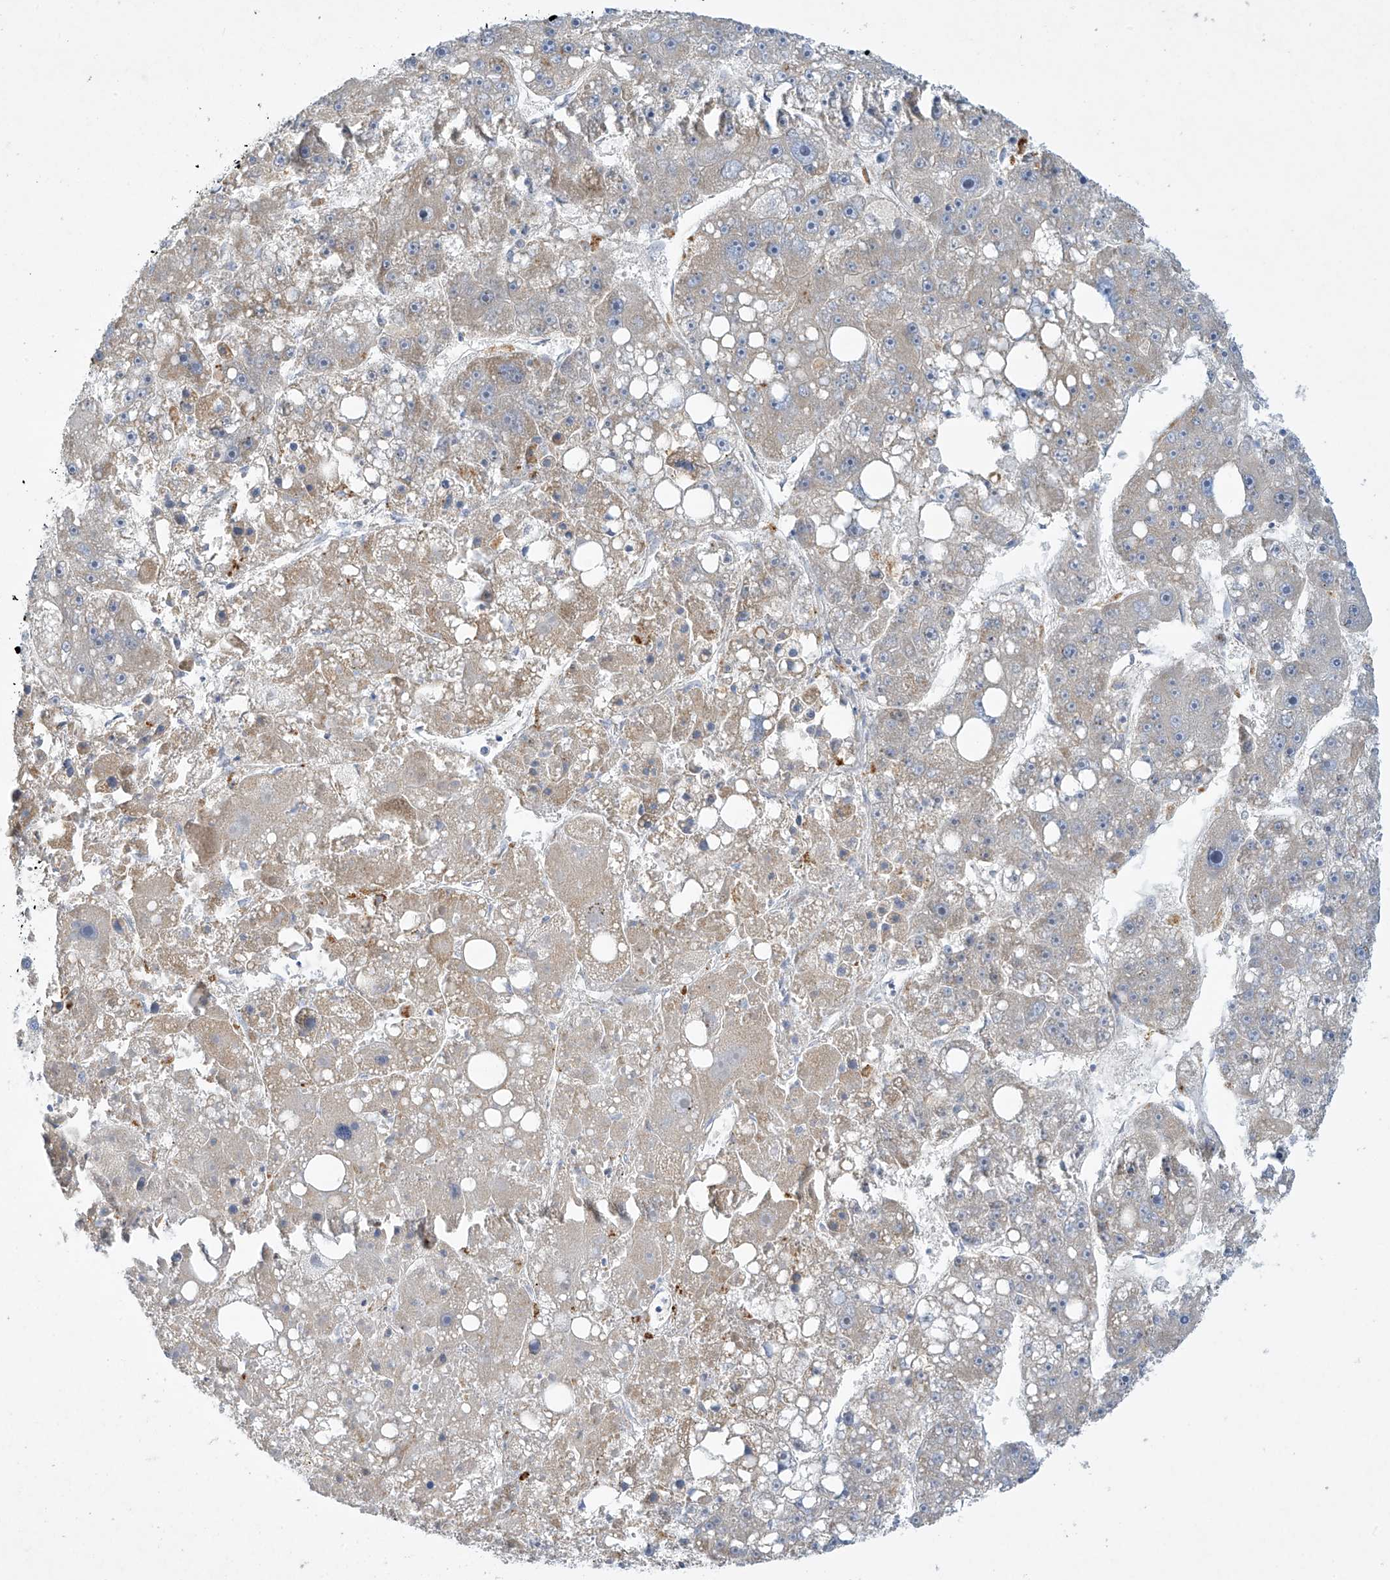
{"staining": {"intensity": "weak", "quantity": "25%-75%", "location": "cytoplasmic/membranous"}, "tissue": "liver cancer", "cell_type": "Tumor cells", "image_type": "cancer", "snomed": [{"axis": "morphology", "description": "Carcinoma, Hepatocellular, NOS"}, {"axis": "topography", "description": "Liver"}], "caption": "Hepatocellular carcinoma (liver) stained with a protein marker demonstrates weak staining in tumor cells.", "gene": "METTL18", "patient": {"sex": "female", "age": 61}}